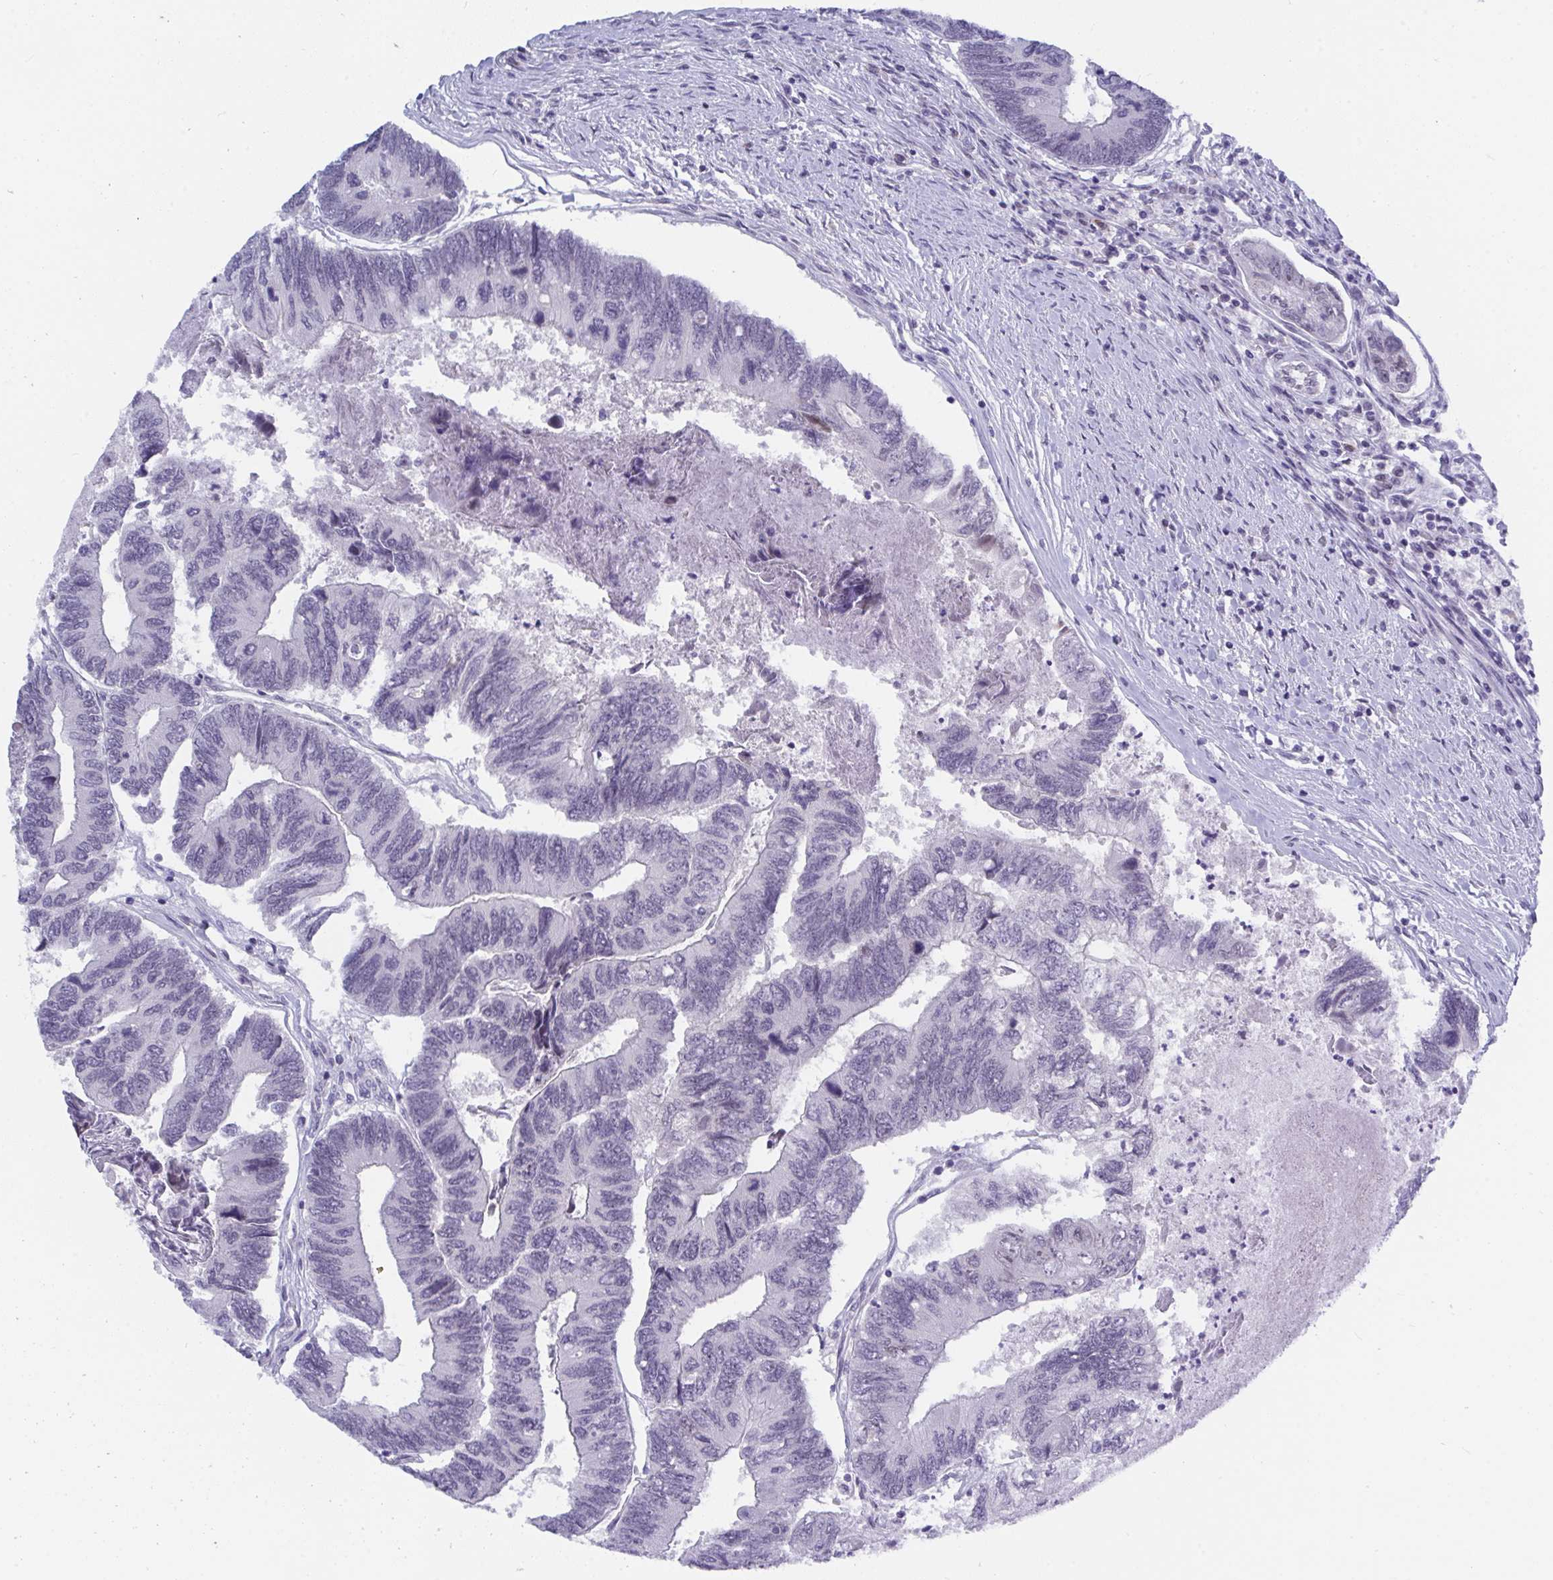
{"staining": {"intensity": "negative", "quantity": "none", "location": "none"}, "tissue": "colorectal cancer", "cell_type": "Tumor cells", "image_type": "cancer", "snomed": [{"axis": "morphology", "description": "Adenocarcinoma, NOS"}, {"axis": "topography", "description": "Colon"}], "caption": "Immunohistochemical staining of human adenocarcinoma (colorectal) exhibits no significant expression in tumor cells.", "gene": "BMAL2", "patient": {"sex": "female", "age": 67}}